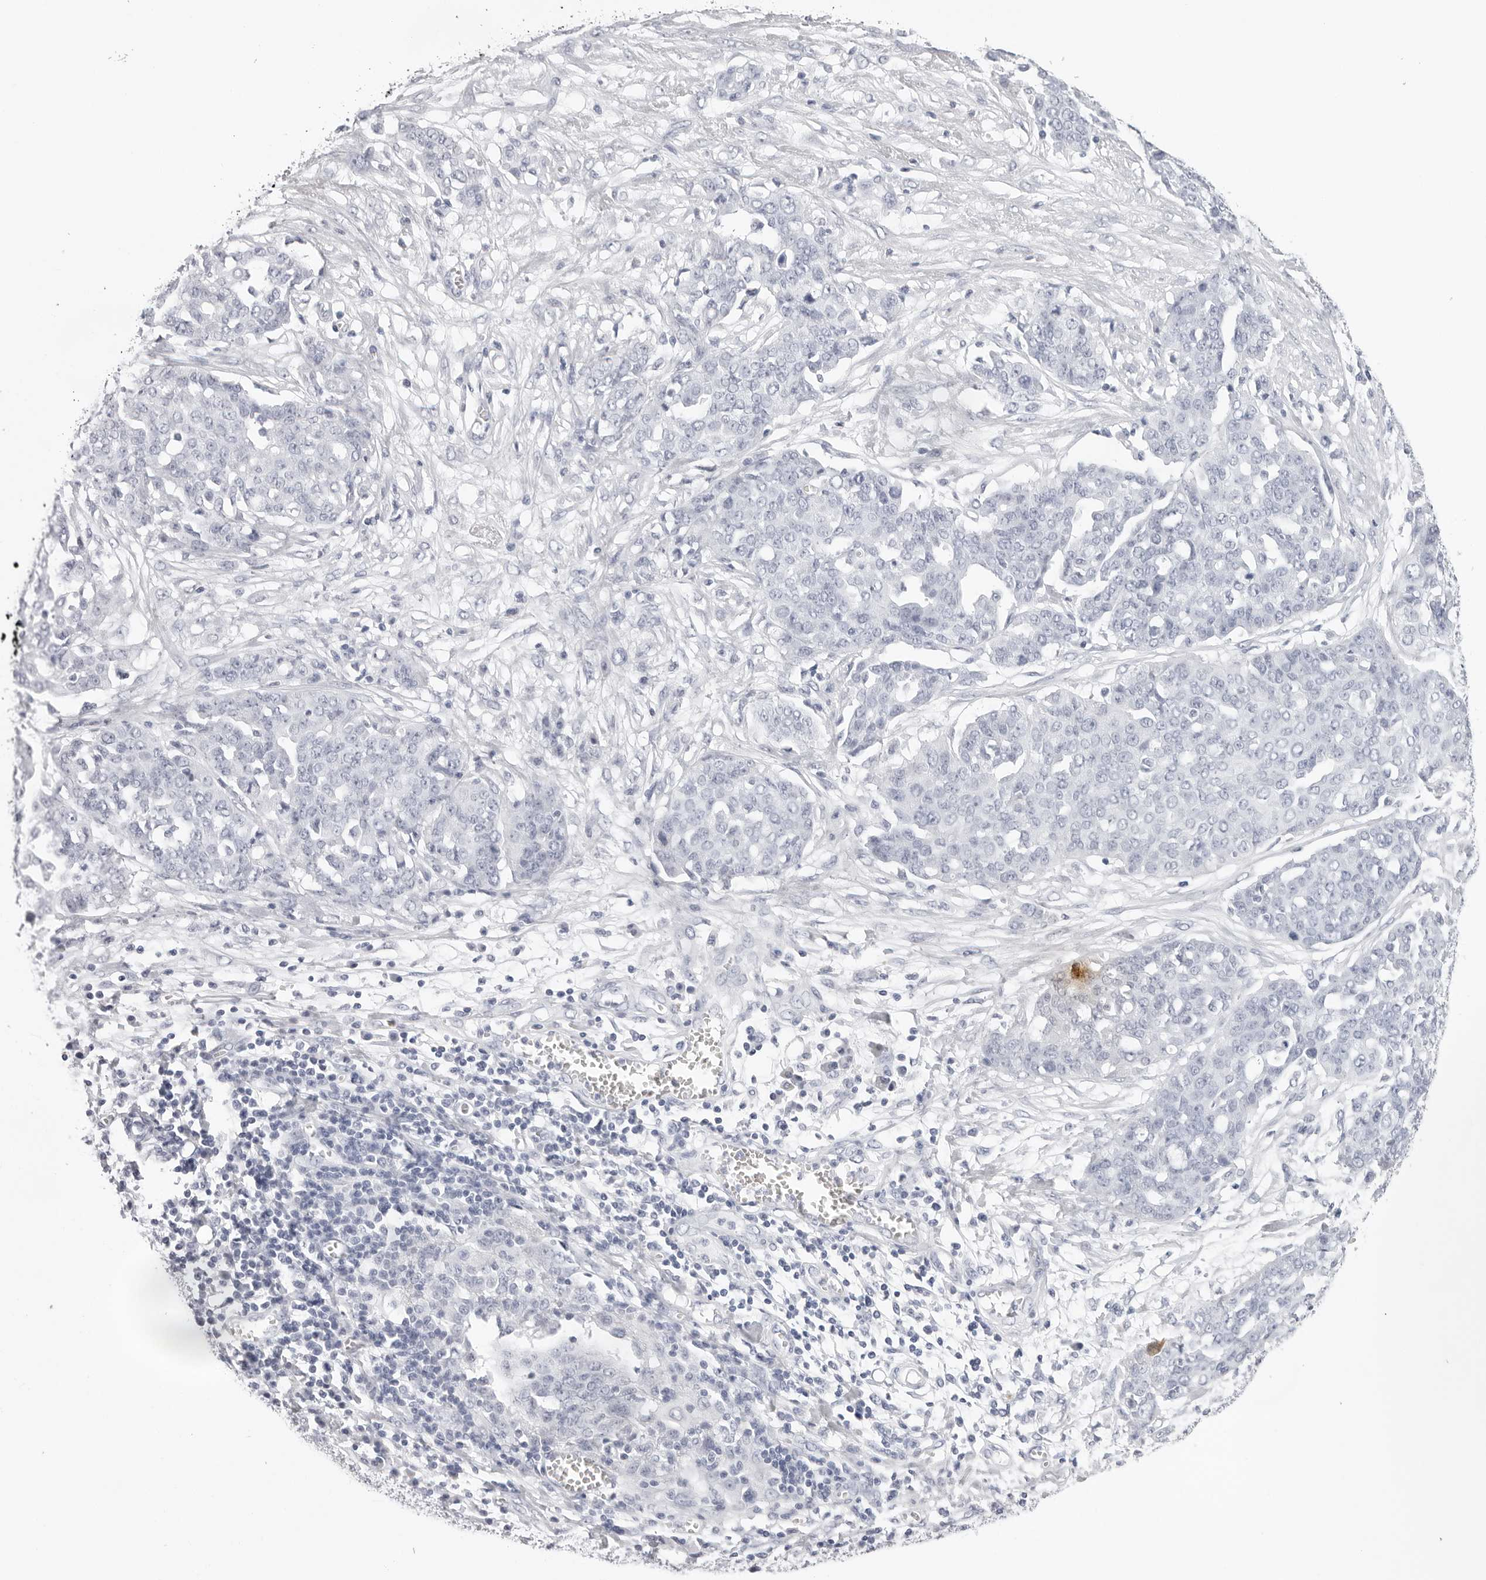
{"staining": {"intensity": "negative", "quantity": "none", "location": "none"}, "tissue": "ovarian cancer", "cell_type": "Tumor cells", "image_type": "cancer", "snomed": [{"axis": "morphology", "description": "Cystadenocarcinoma, serous, NOS"}, {"axis": "topography", "description": "Soft tissue"}, {"axis": "topography", "description": "Ovary"}], "caption": "Image shows no protein positivity in tumor cells of serous cystadenocarcinoma (ovarian) tissue.", "gene": "CST5", "patient": {"sex": "female", "age": 57}}